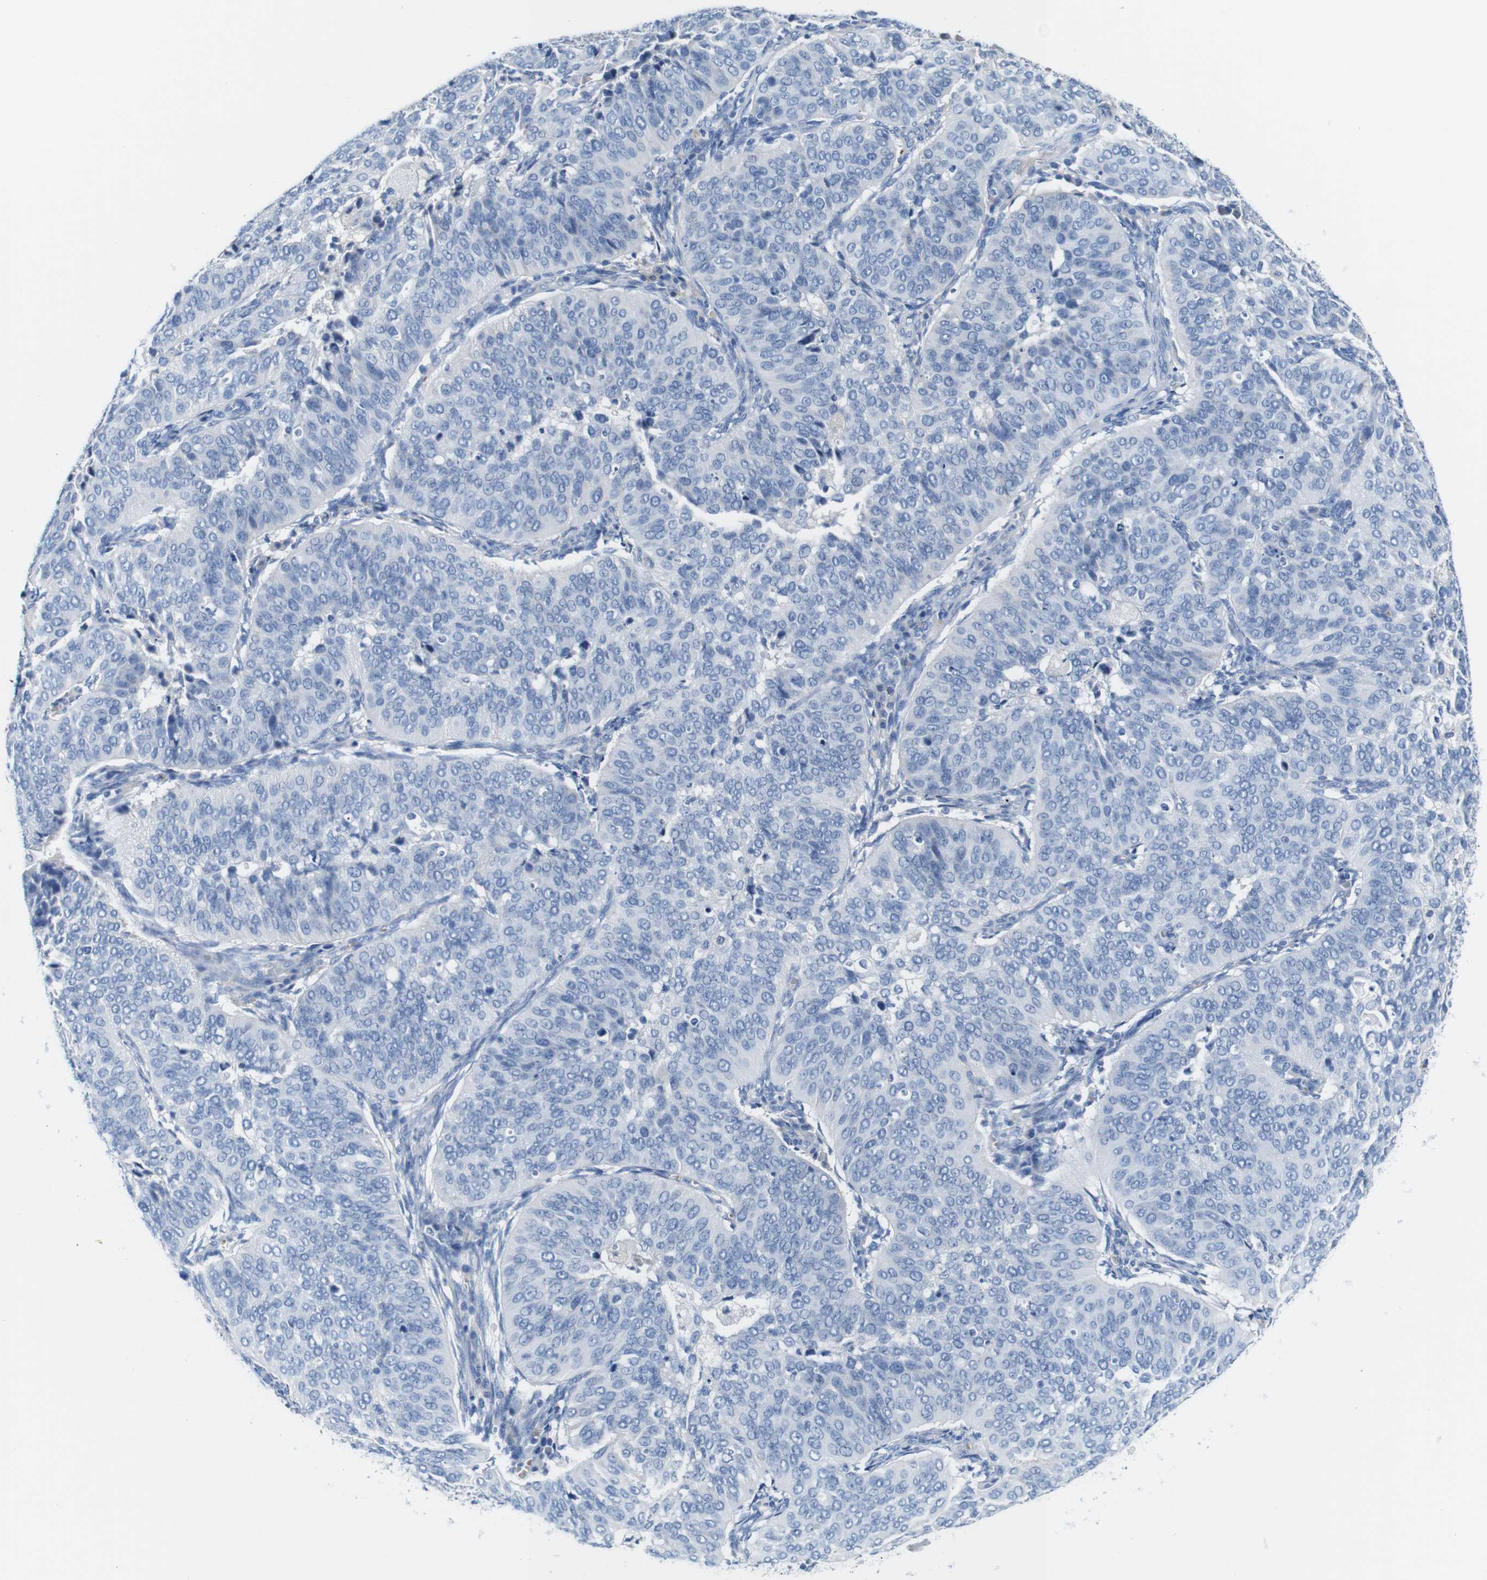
{"staining": {"intensity": "negative", "quantity": "none", "location": "none"}, "tissue": "cervical cancer", "cell_type": "Tumor cells", "image_type": "cancer", "snomed": [{"axis": "morphology", "description": "Normal tissue, NOS"}, {"axis": "morphology", "description": "Squamous cell carcinoma, NOS"}, {"axis": "topography", "description": "Cervix"}], "caption": "Tumor cells show no significant staining in cervical cancer. (DAB immunohistochemistry (IHC) visualized using brightfield microscopy, high magnification).", "gene": "IGSF8", "patient": {"sex": "female", "age": 39}}